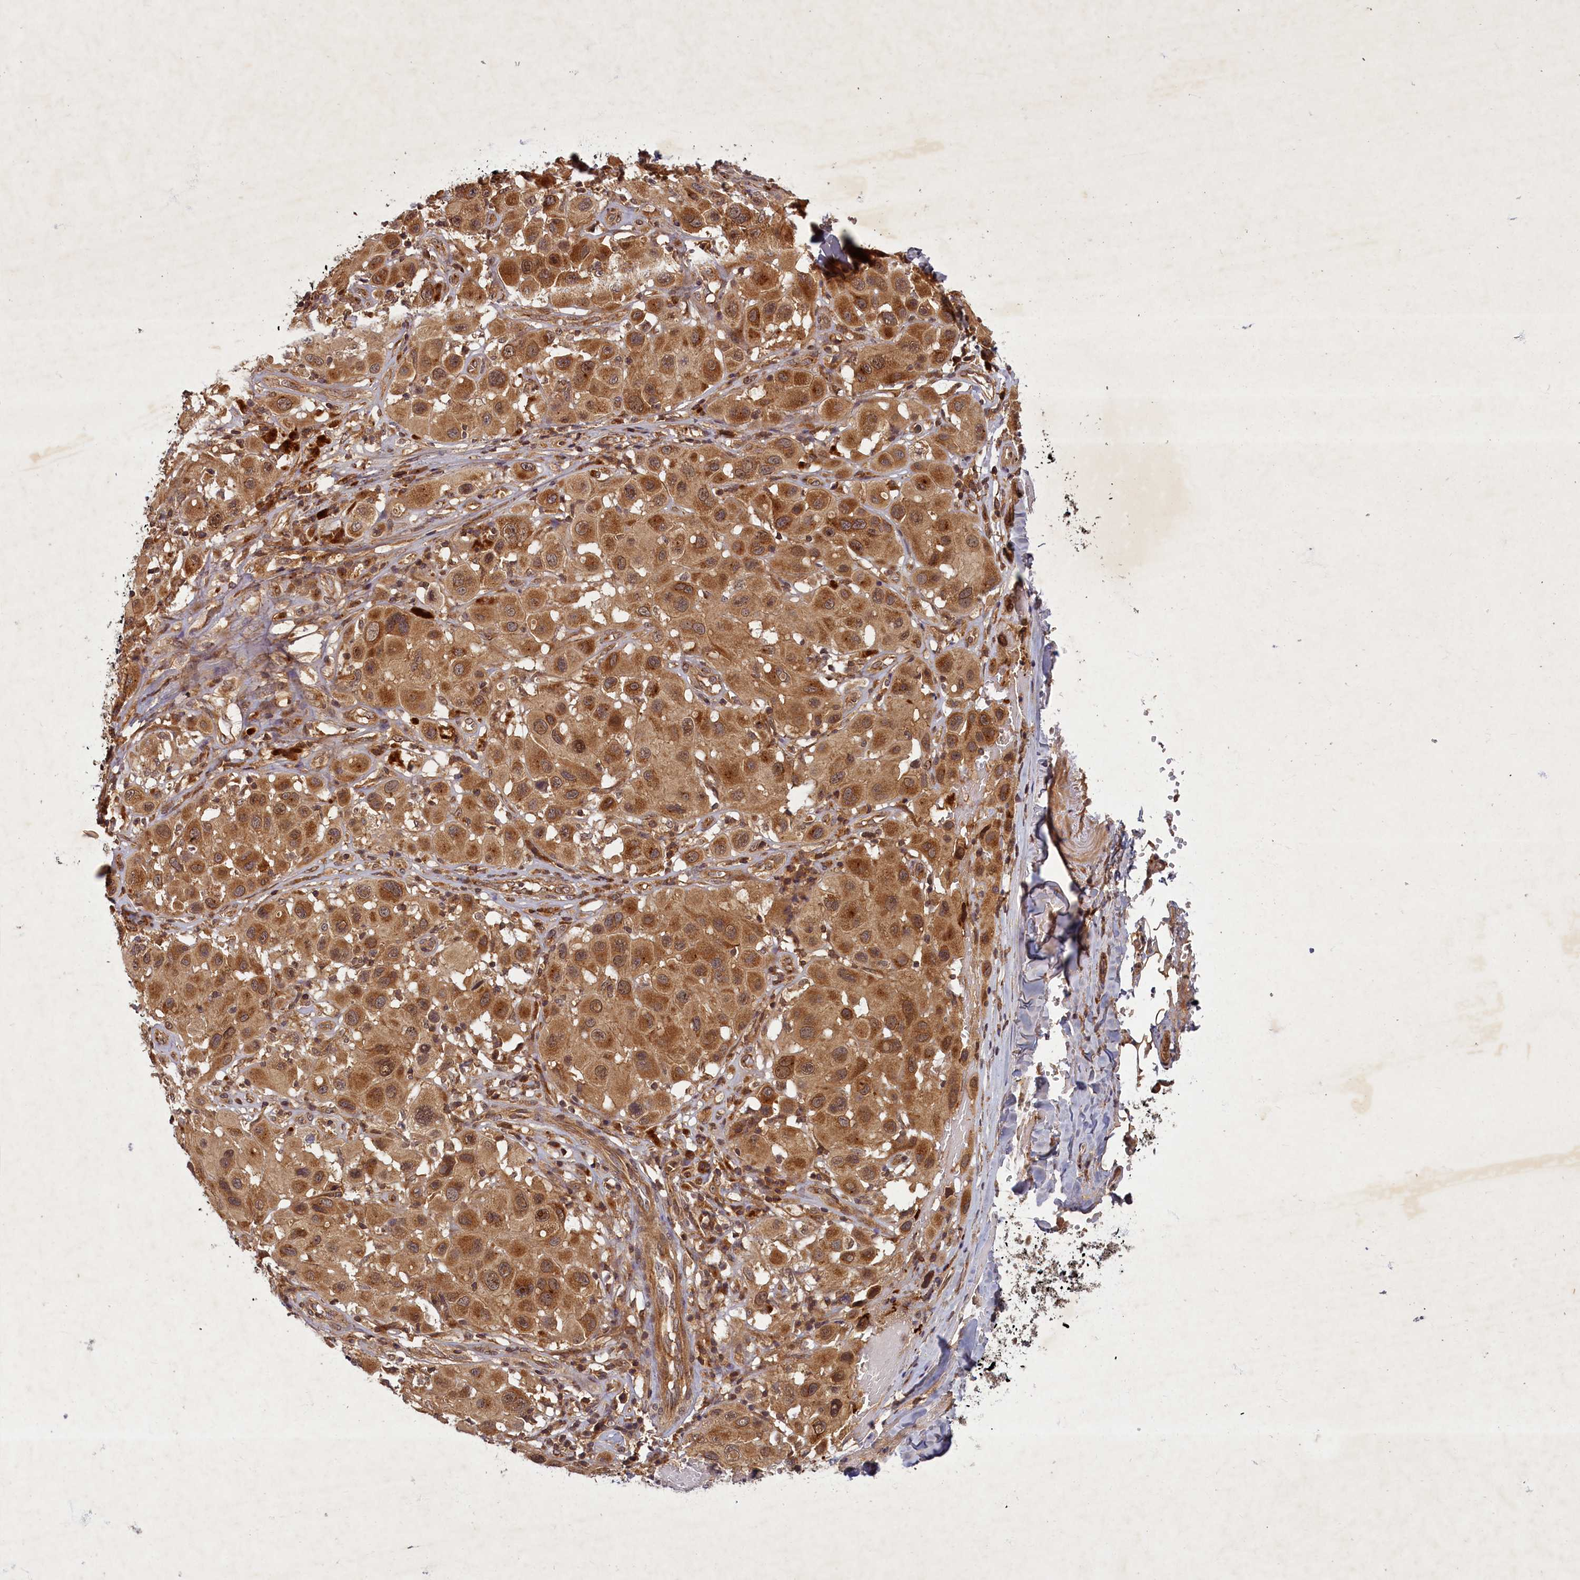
{"staining": {"intensity": "moderate", "quantity": ">75%", "location": "cytoplasmic/membranous"}, "tissue": "melanoma", "cell_type": "Tumor cells", "image_type": "cancer", "snomed": [{"axis": "morphology", "description": "Malignant melanoma, Metastatic site"}, {"axis": "topography", "description": "Skin"}], "caption": "Melanoma was stained to show a protein in brown. There is medium levels of moderate cytoplasmic/membranous staining in approximately >75% of tumor cells.", "gene": "BICD1", "patient": {"sex": "male", "age": 41}}